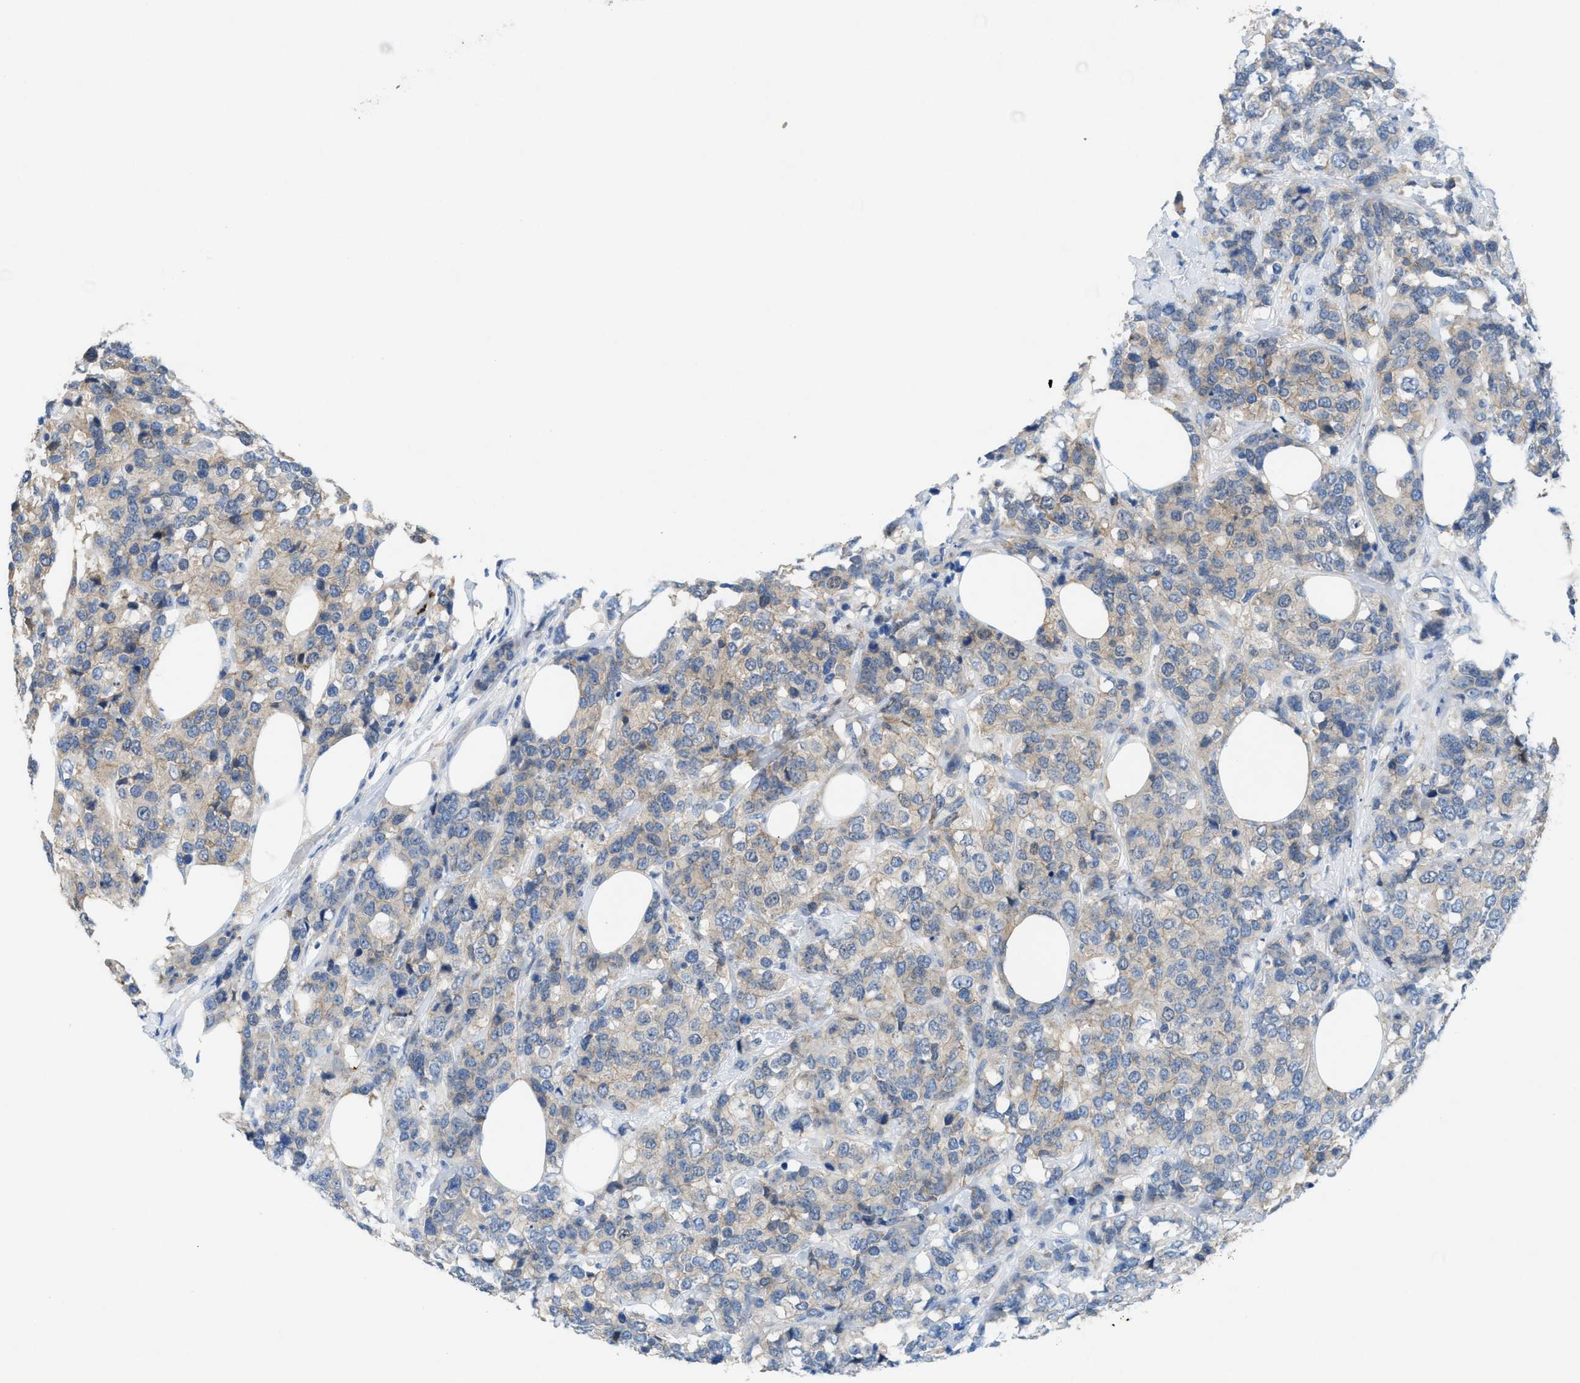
{"staining": {"intensity": "weak", "quantity": "<25%", "location": "cytoplasmic/membranous"}, "tissue": "breast cancer", "cell_type": "Tumor cells", "image_type": "cancer", "snomed": [{"axis": "morphology", "description": "Lobular carcinoma"}, {"axis": "topography", "description": "Breast"}], "caption": "Immunohistochemical staining of human breast lobular carcinoma demonstrates no significant expression in tumor cells.", "gene": "CMTM1", "patient": {"sex": "female", "age": 59}}